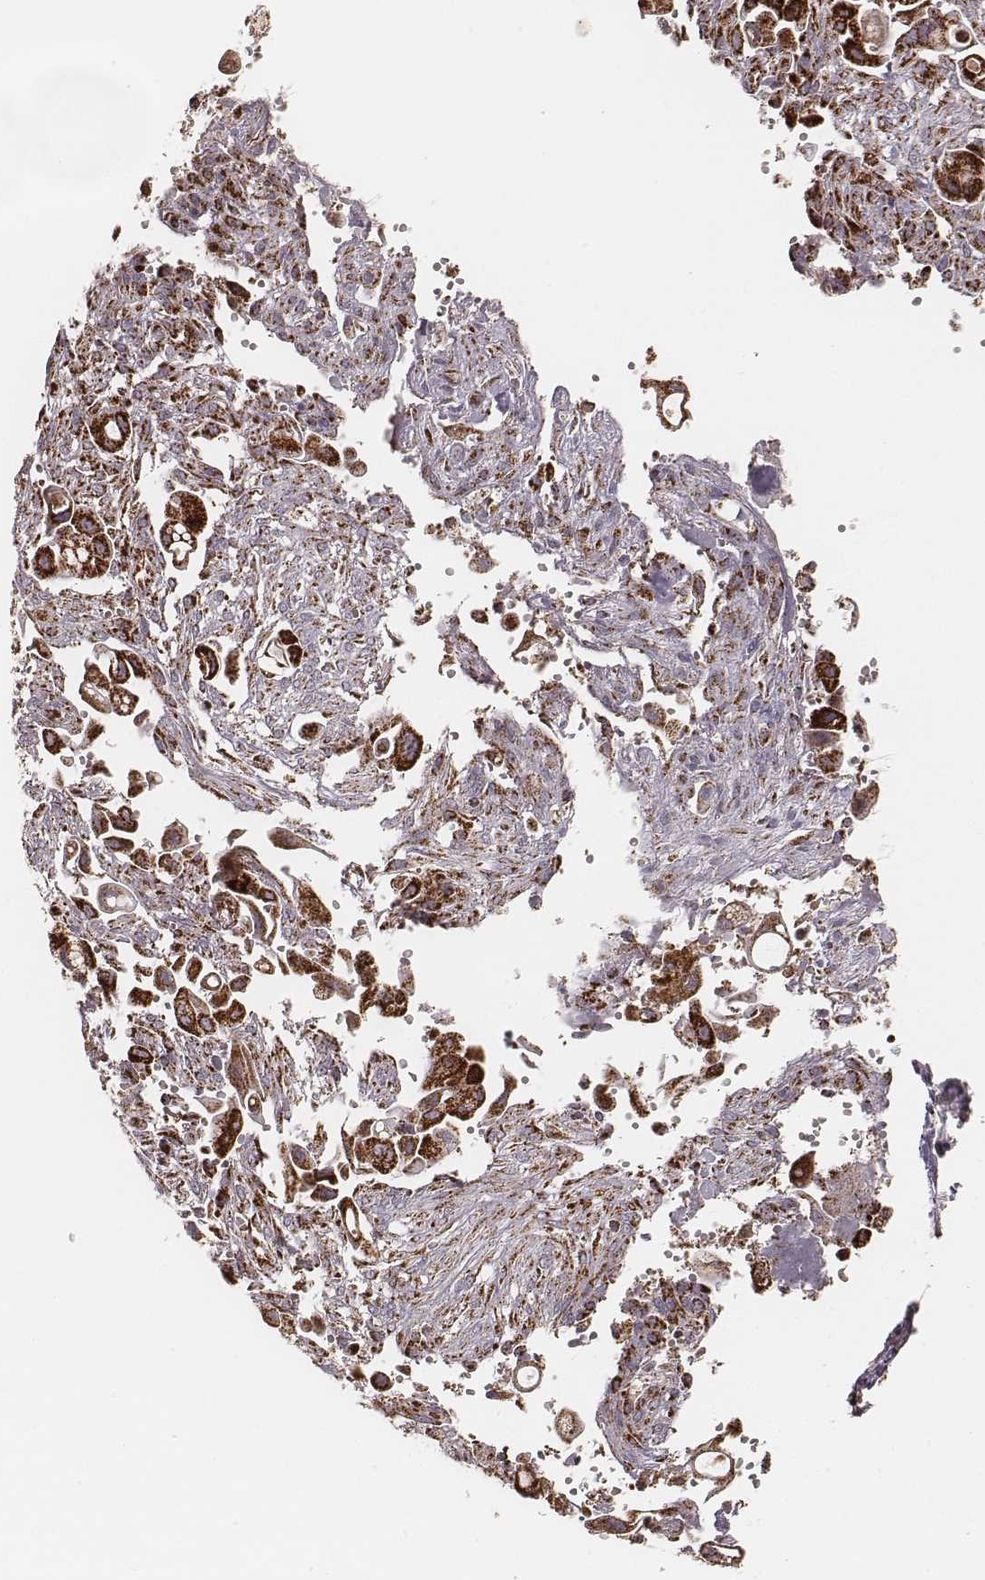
{"staining": {"intensity": "strong", "quantity": ">75%", "location": "cytoplasmic/membranous"}, "tissue": "pancreatic cancer", "cell_type": "Tumor cells", "image_type": "cancer", "snomed": [{"axis": "morphology", "description": "Adenocarcinoma, NOS"}, {"axis": "topography", "description": "Pancreas"}], "caption": "Pancreatic adenocarcinoma stained for a protein (brown) shows strong cytoplasmic/membranous positive positivity in approximately >75% of tumor cells.", "gene": "CS", "patient": {"sex": "male", "age": 50}}